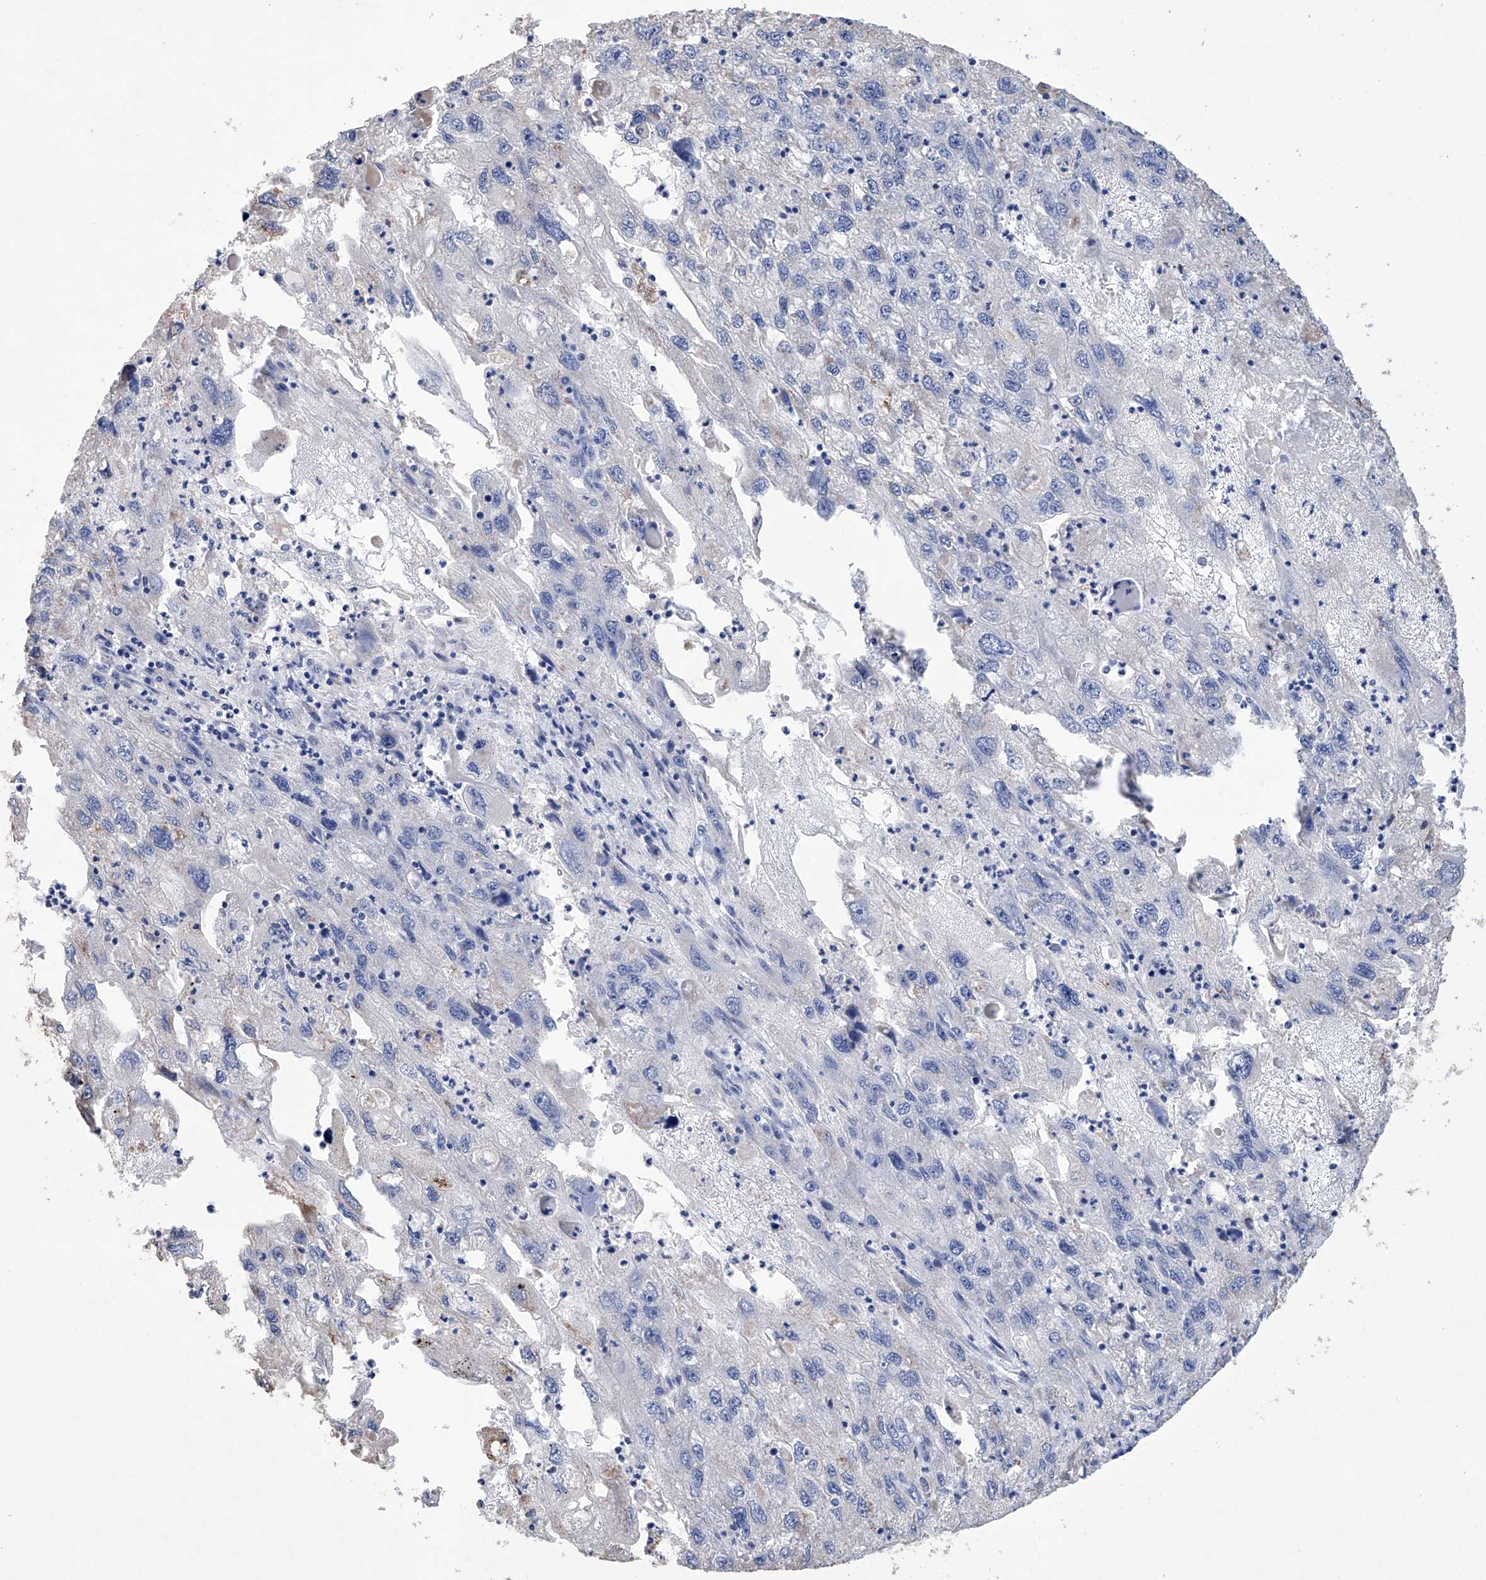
{"staining": {"intensity": "negative", "quantity": "none", "location": "none"}, "tissue": "endometrial cancer", "cell_type": "Tumor cells", "image_type": "cancer", "snomed": [{"axis": "morphology", "description": "Adenocarcinoma, NOS"}, {"axis": "topography", "description": "Endometrium"}], "caption": "Immunohistochemical staining of human endometrial adenocarcinoma displays no significant staining in tumor cells.", "gene": "AFG1L", "patient": {"sex": "female", "age": 49}}